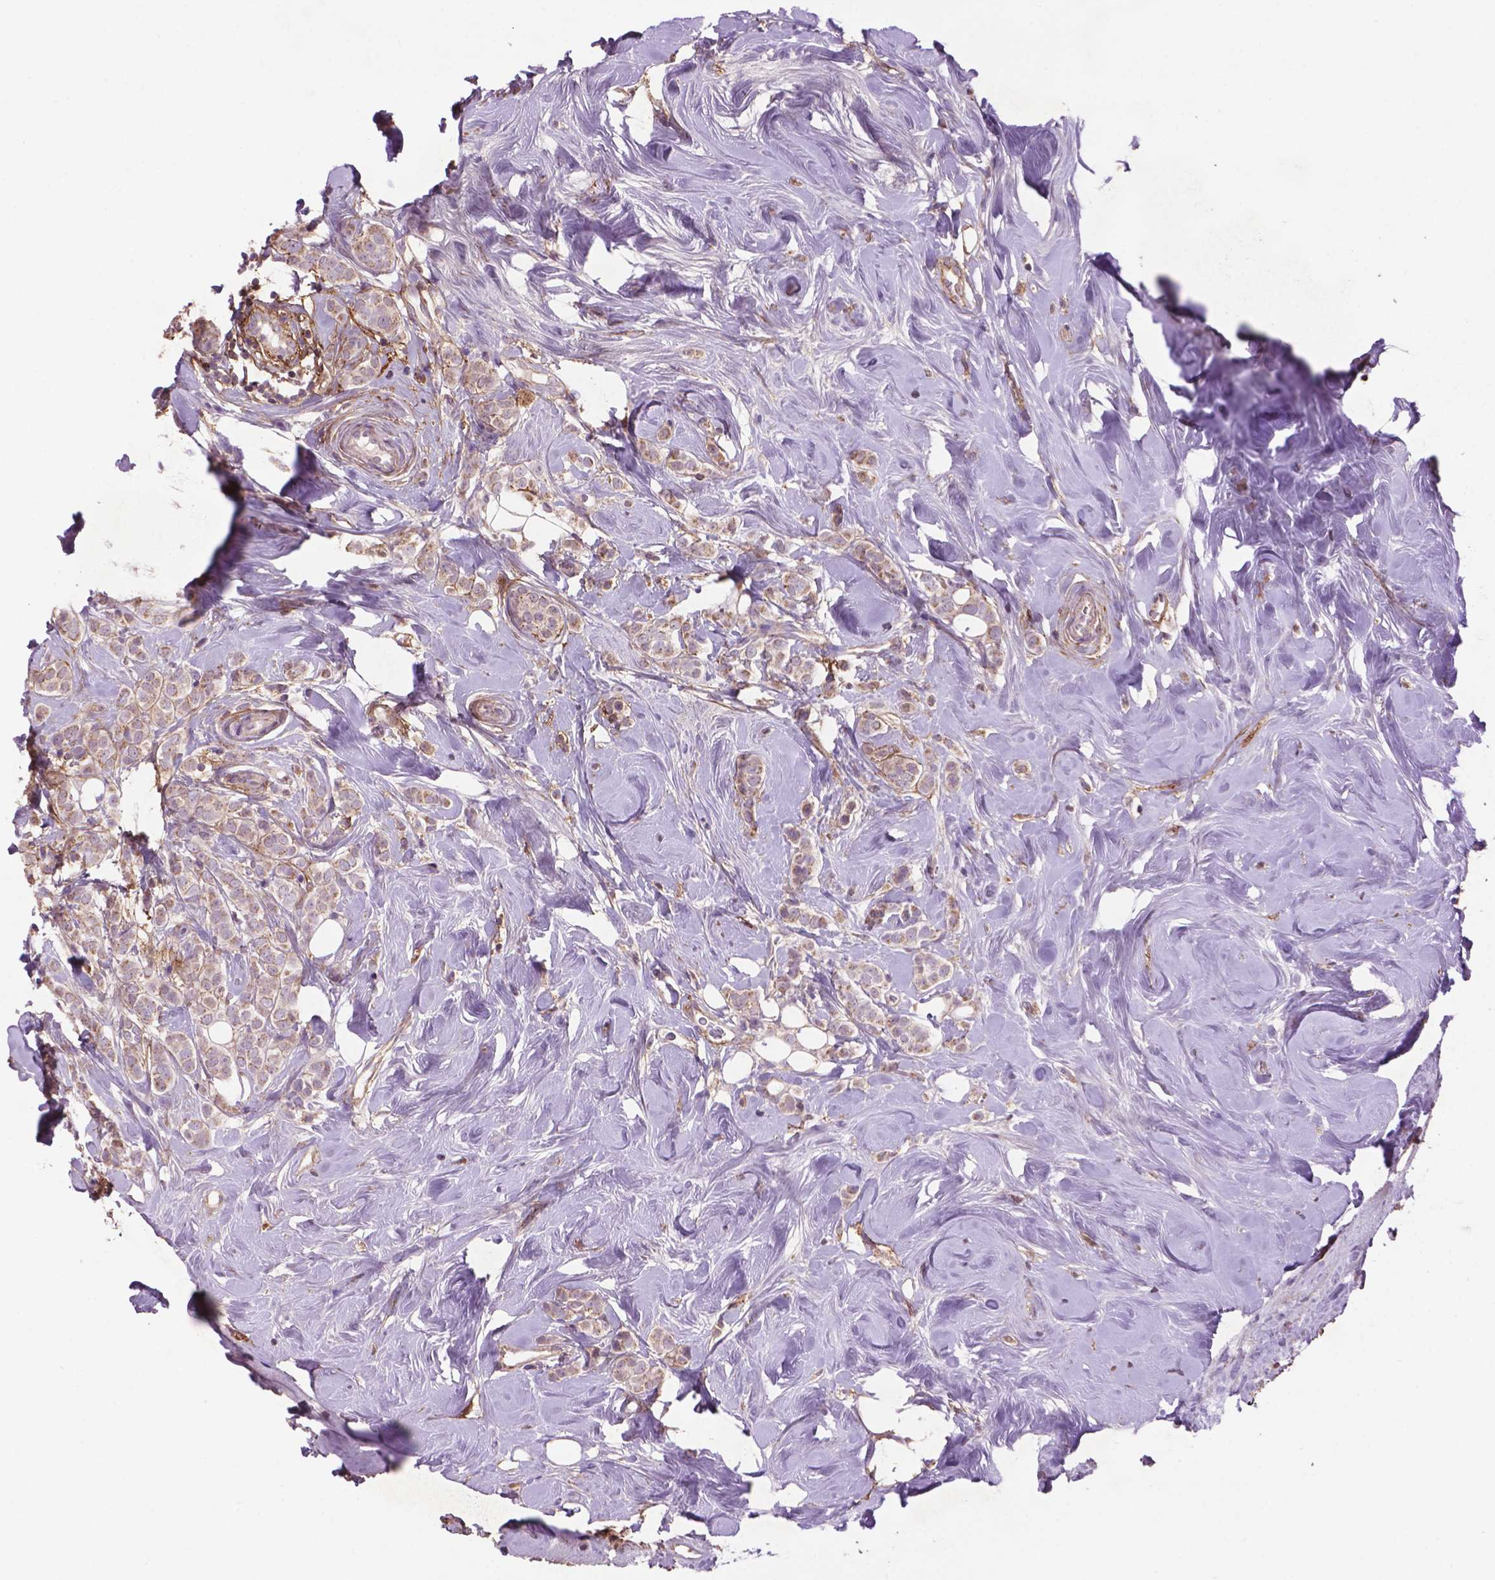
{"staining": {"intensity": "negative", "quantity": "none", "location": "none"}, "tissue": "breast cancer", "cell_type": "Tumor cells", "image_type": "cancer", "snomed": [{"axis": "morphology", "description": "Lobular carcinoma"}, {"axis": "topography", "description": "Breast"}], "caption": "Immunohistochemistry of breast cancer reveals no expression in tumor cells. (DAB immunohistochemistry, high magnification).", "gene": "LRRC3C", "patient": {"sex": "female", "age": 49}}